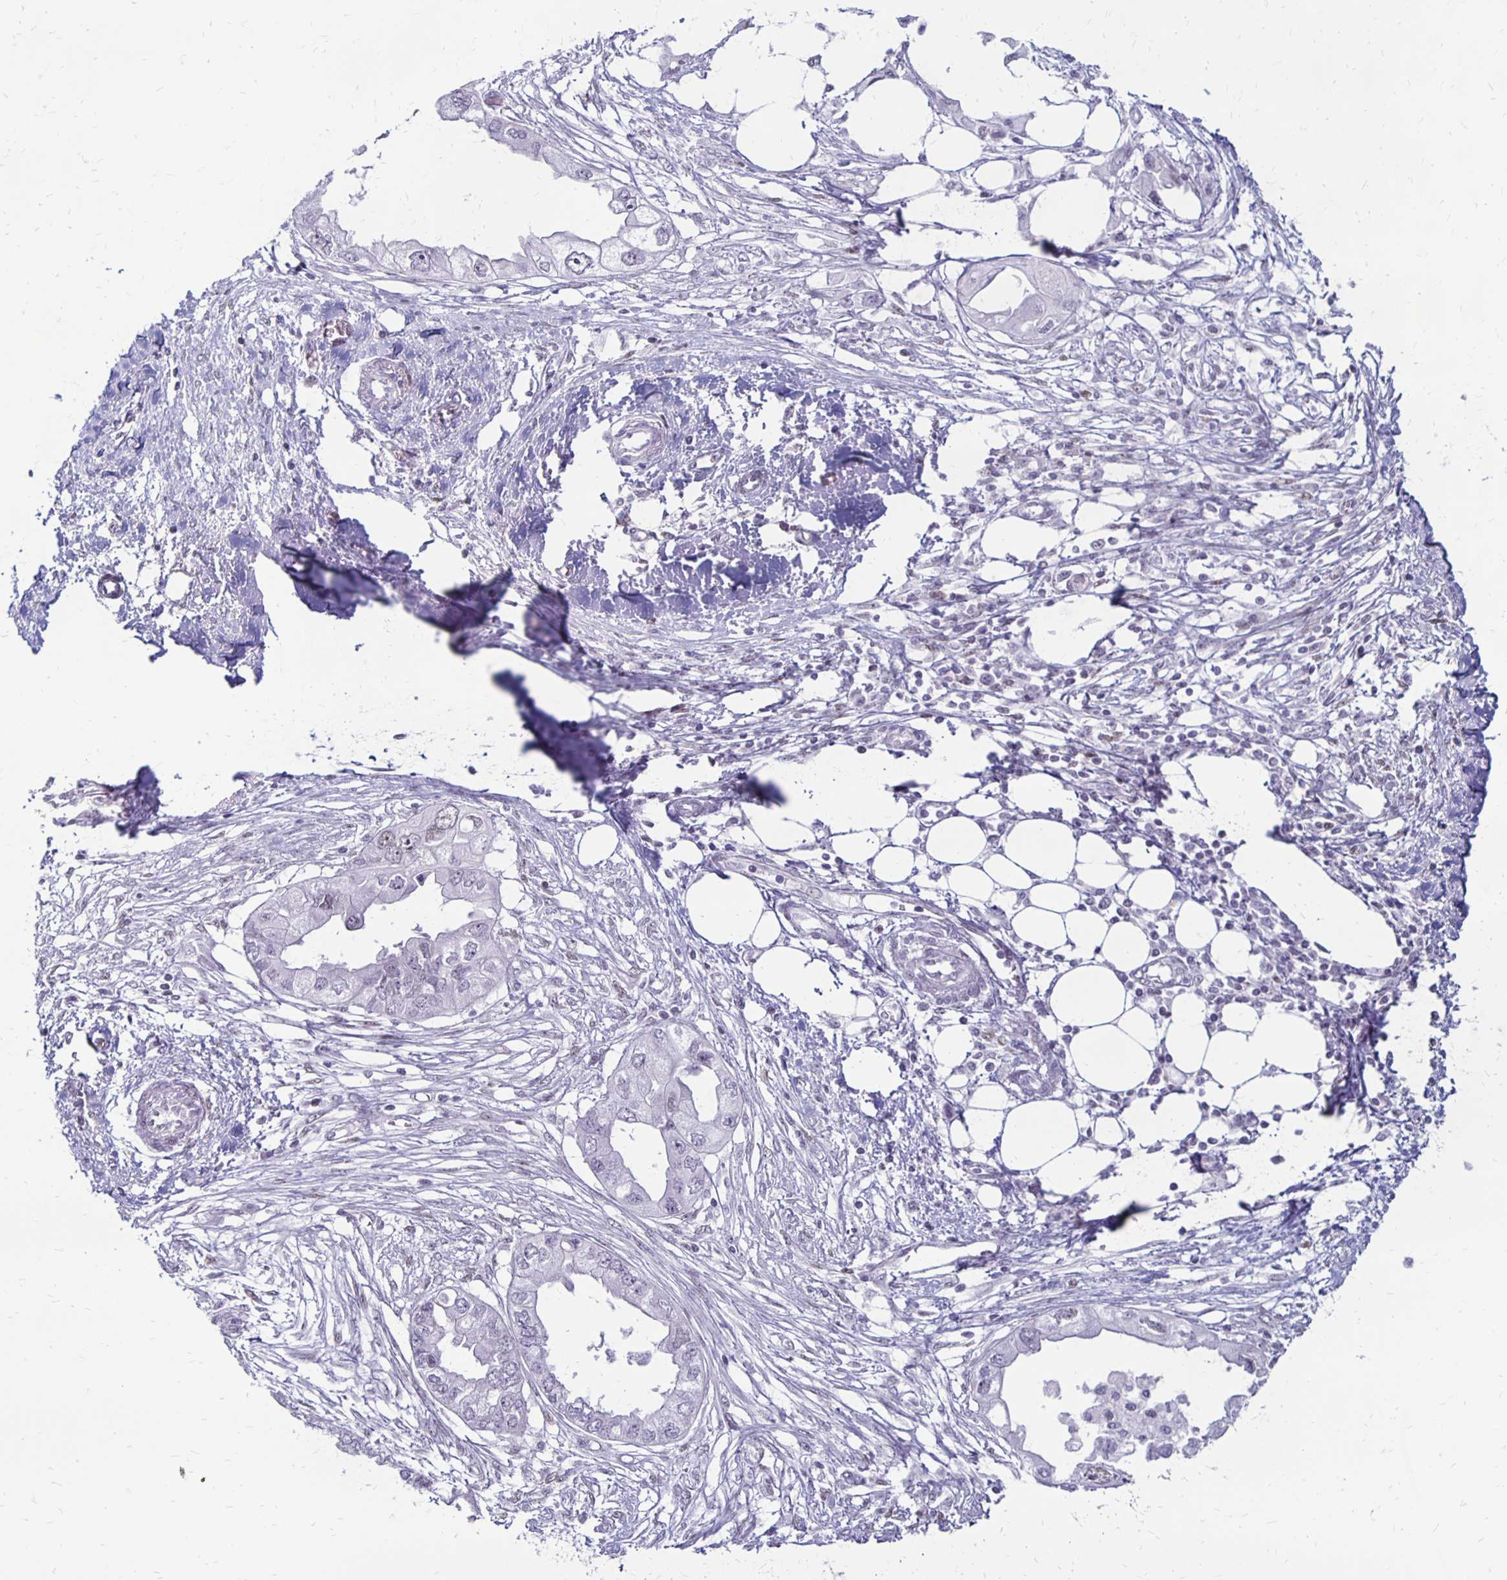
{"staining": {"intensity": "weak", "quantity": "<25%", "location": "nuclear"}, "tissue": "endometrial cancer", "cell_type": "Tumor cells", "image_type": "cancer", "snomed": [{"axis": "morphology", "description": "Adenocarcinoma, NOS"}, {"axis": "morphology", "description": "Adenocarcinoma, metastatic, NOS"}, {"axis": "topography", "description": "Adipose tissue"}, {"axis": "topography", "description": "Endometrium"}], "caption": "An image of endometrial metastatic adenocarcinoma stained for a protein demonstrates no brown staining in tumor cells. The staining was performed using DAB to visualize the protein expression in brown, while the nuclei were stained in blue with hematoxylin (Magnification: 20x).", "gene": "DDB2", "patient": {"sex": "female", "age": 67}}